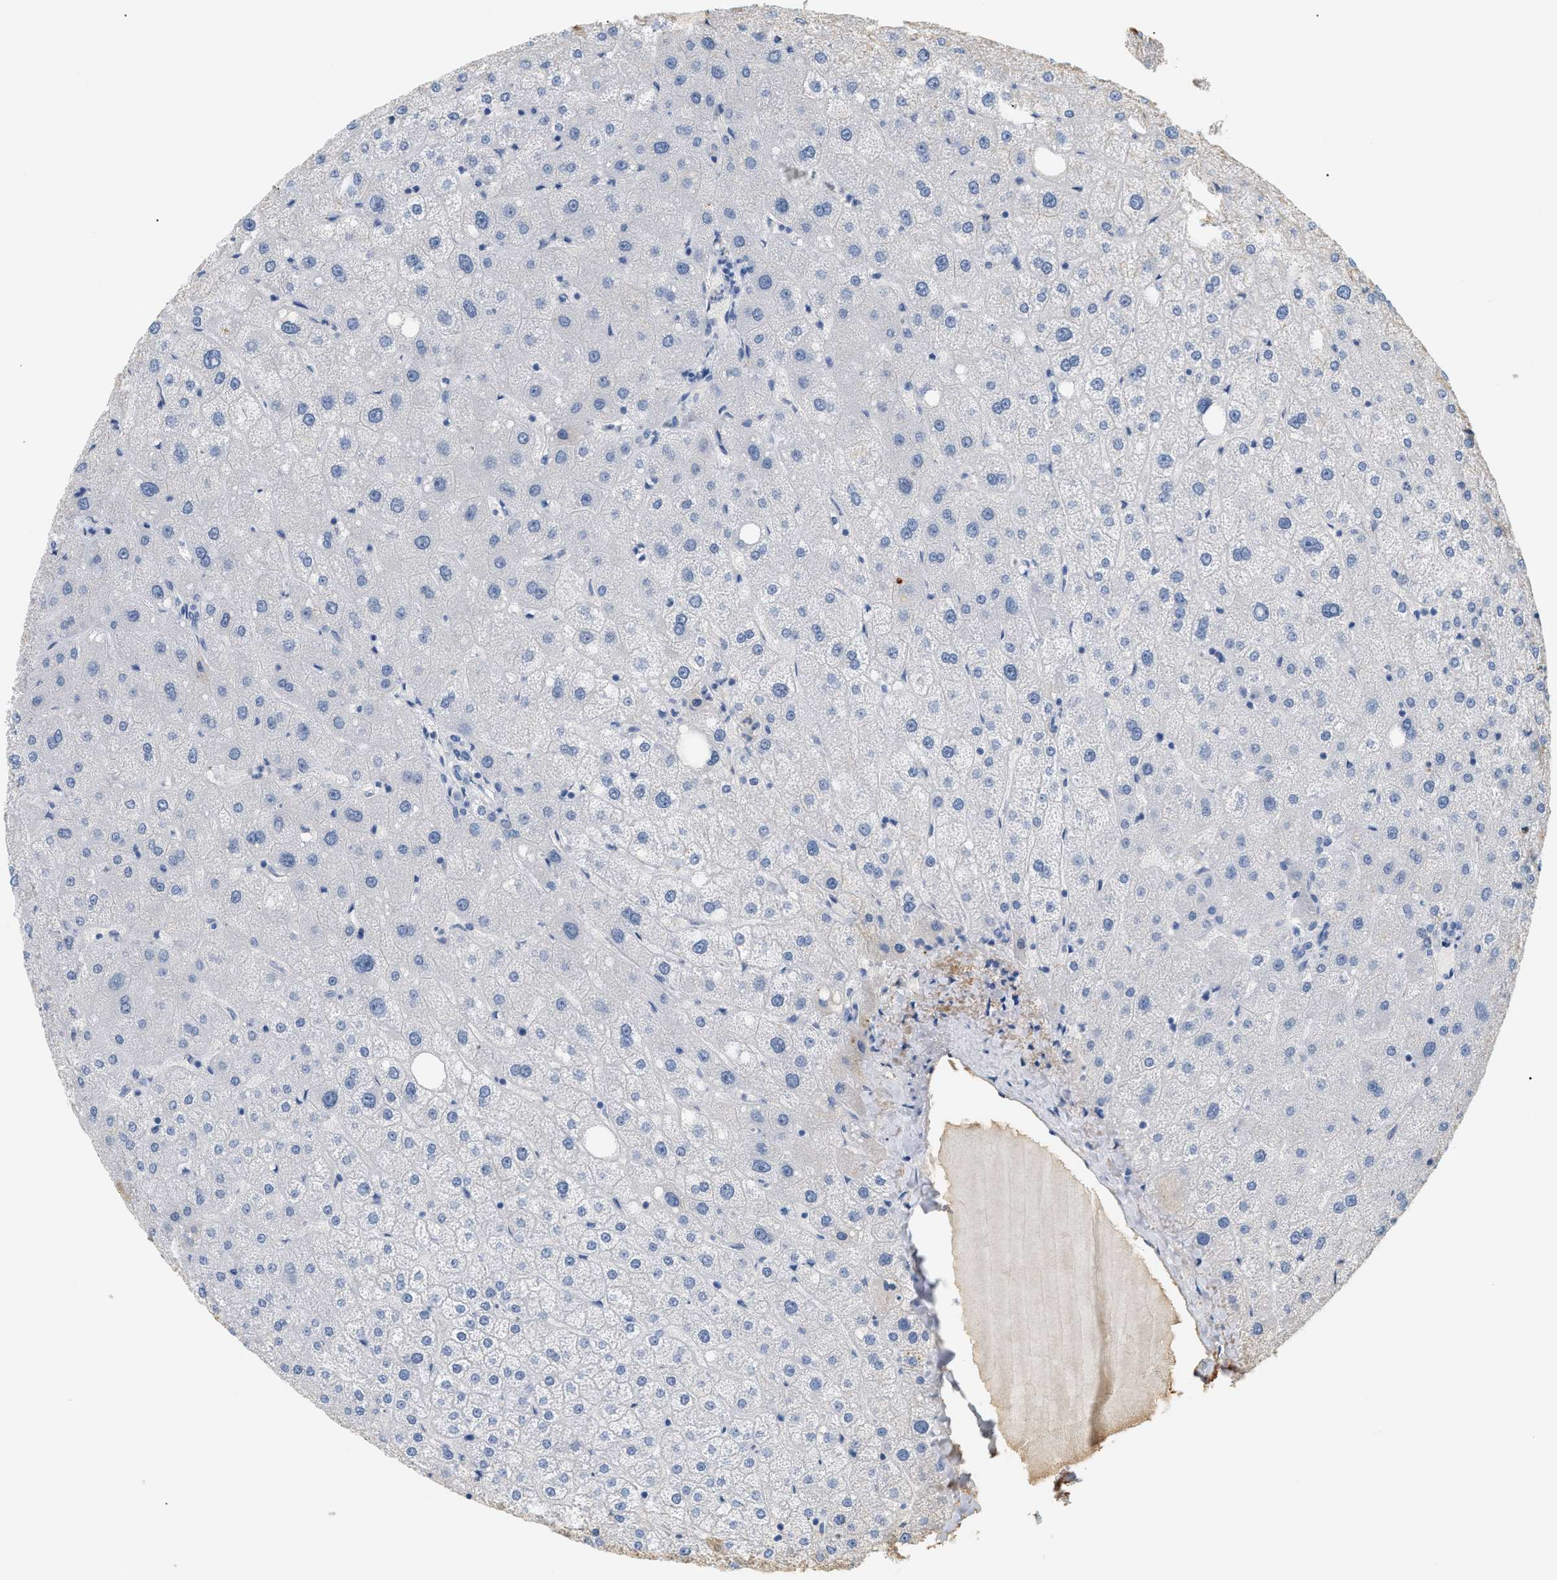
{"staining": {"intensity": "negative", "quantity": "none", "location": "none"}, "tissue": "liver", "cell_type": "Cholangiocytes", "image_type": "normal", "snomed": [{"axis": "morphology", "description": "Normal tissue, NOS"}, {"axis": "topography", "description": "Liver"}], "caption": "IHC micrograph of unremarkable human liver stained for a protein (brown), which reveals no expression in cholangiocytes.", "gene": "CFH", "patient": {"sex": "male", "age": 73}}